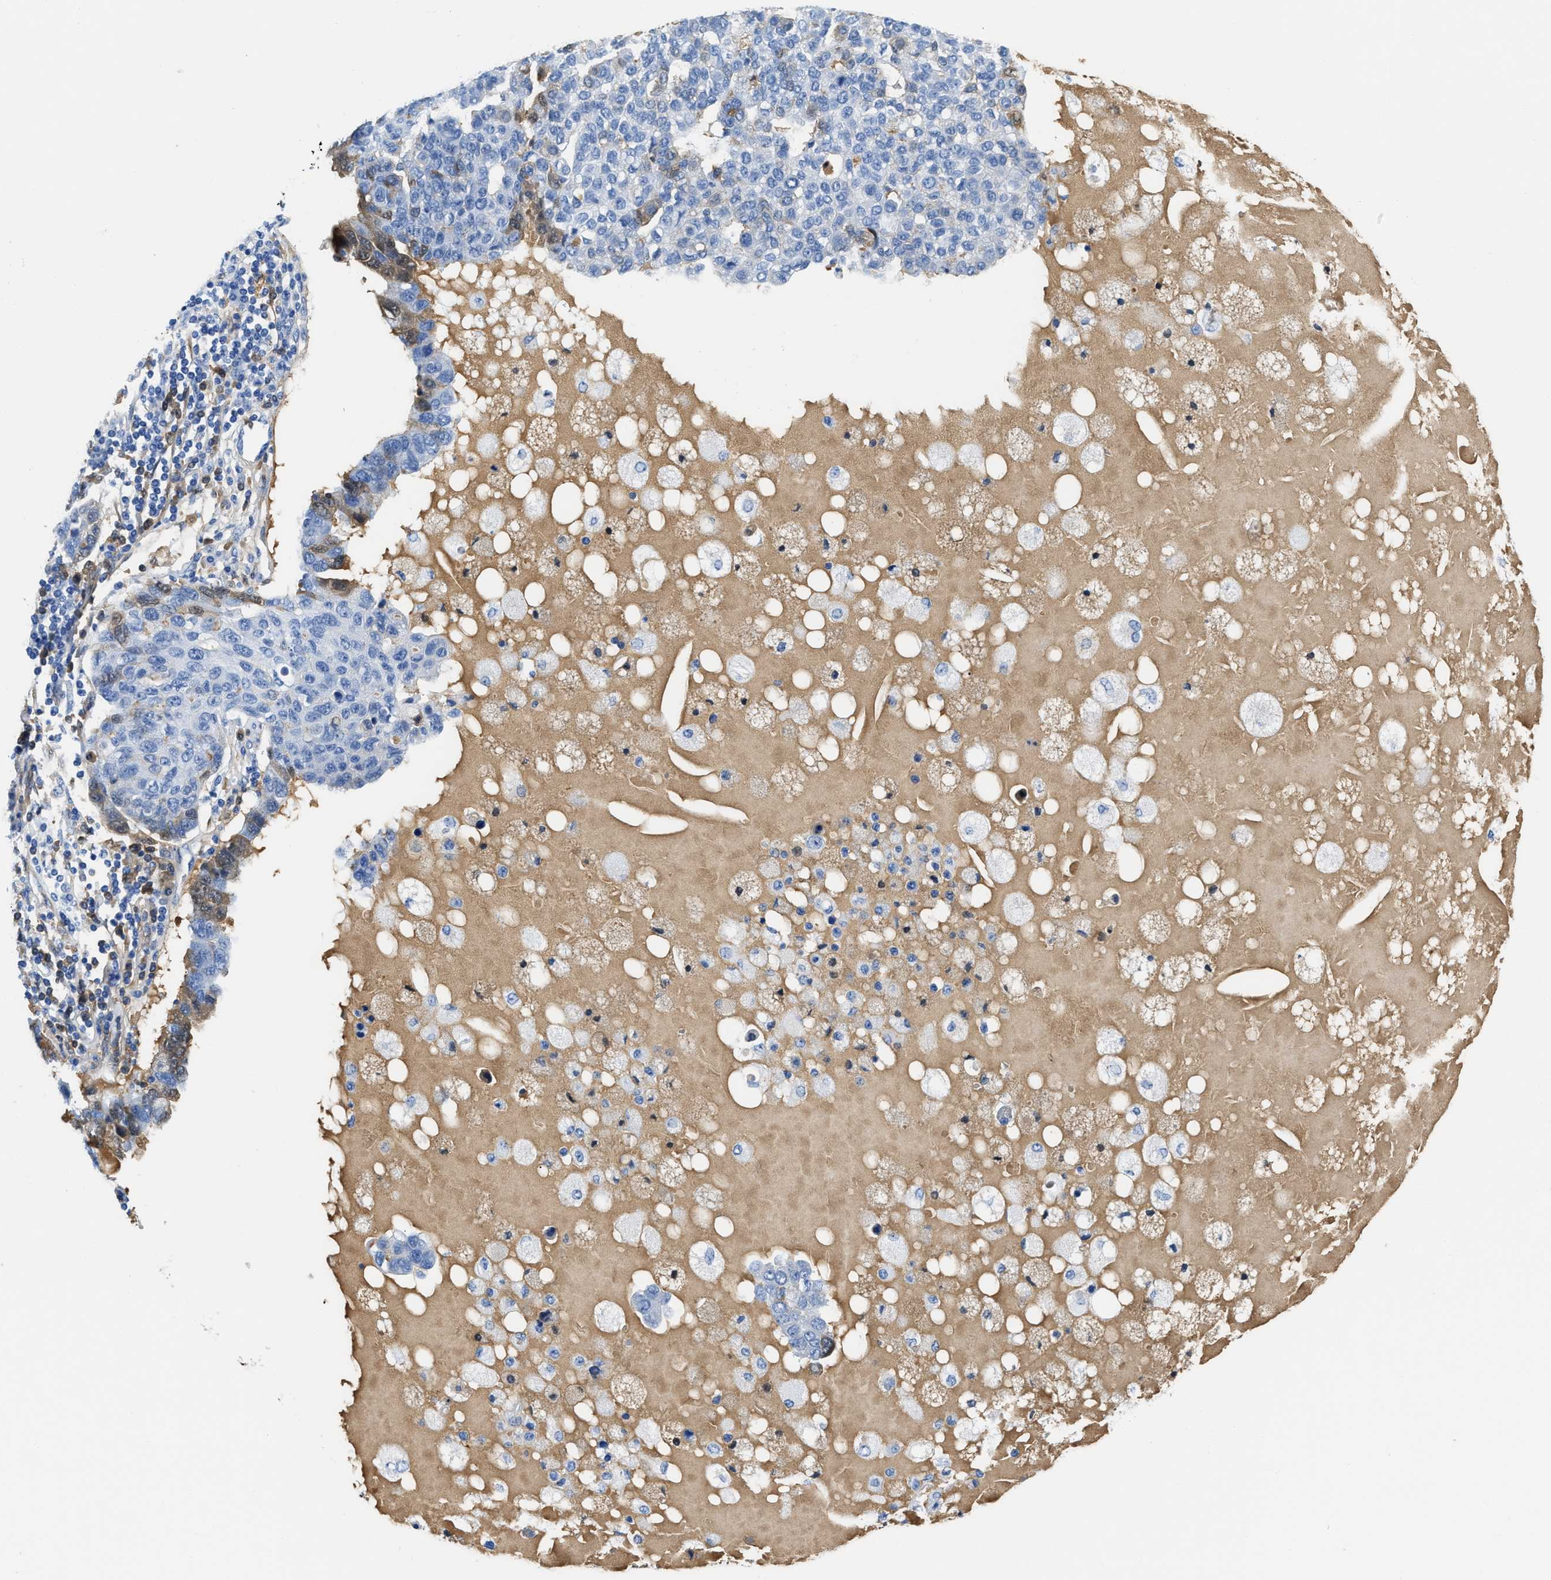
{"staining": {"intensity": "weak", "quantity": "<25%", "location": "cytoplasmic/membranous"}, "tissue": "pancreatic cancer", "cell_type": "Tumor cells", "image_type": "cancer", "snomed": [{"axis": "morphology", "description": "Adenocarcinoma, NOS"}, {"axis": "topography", "description": "Pancreas"}], "caption": "Image shows no protein positivity in tumor cells of pancreatic cancer tissue.", "gene": "GC", "patient": {"sex": "female", "age": 61}}